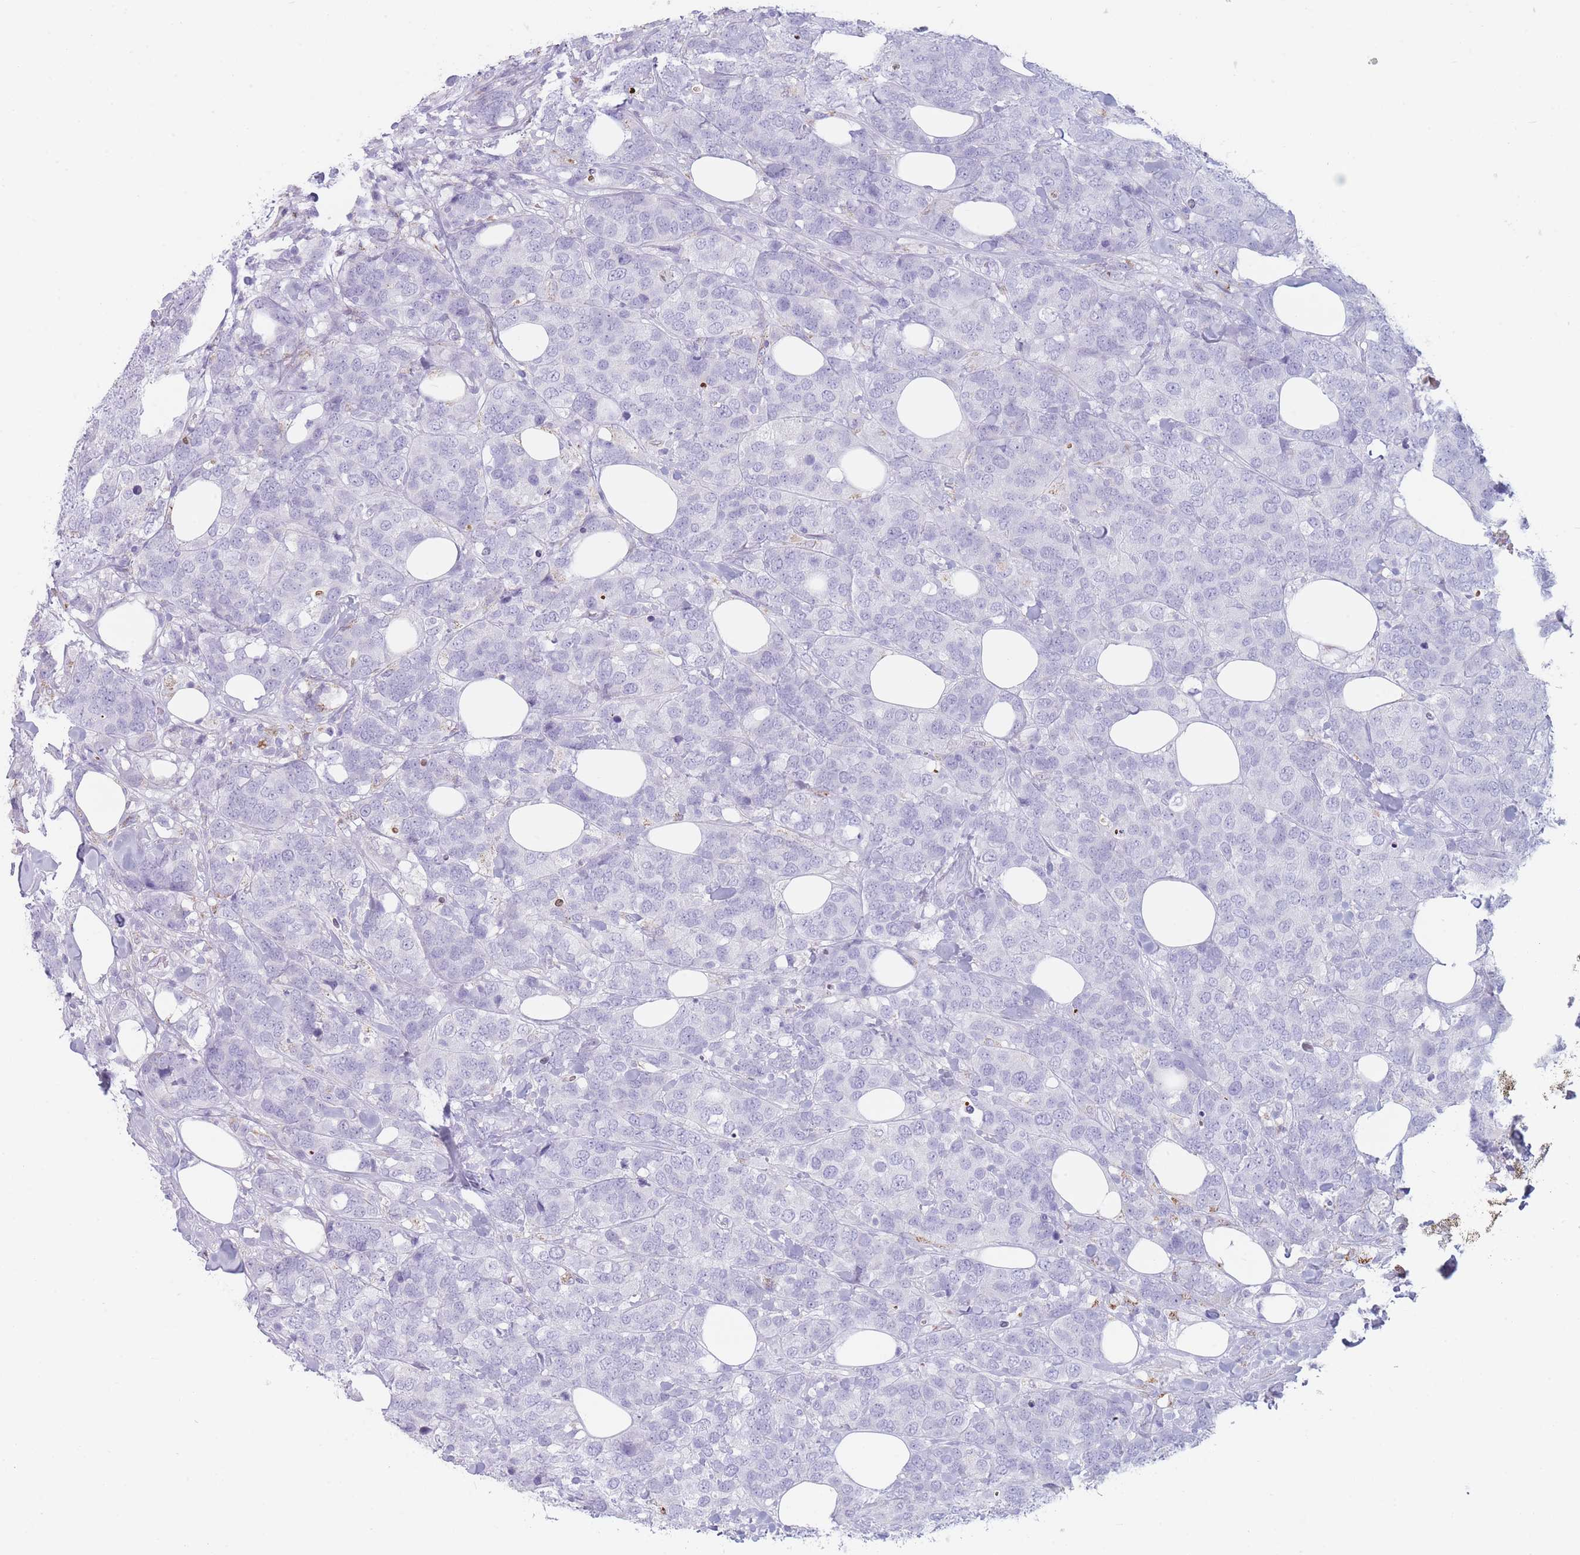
{"staining": {"intensity": "negative", "quantity": "none", "location": "none"}, "tissue": "breast cancer", "cell_type": "Tumor cells", "image_type": "cancer", "snomed": [{"axis": "morphology", "description": "Lobular carcinoma"}, {"axis": "topography", "description": "Breast"}], "caption": "IHC image of neoplastic tissue: human breast lobular carcinoma stained with DAB exhibits no significant protein positivity in tumor cells. The staining was performed using DAB (3,3'-diaminobenzidine) to visualize the protein expression in brown, while the nuclei were stained in blue with hematoxylin (Magnification: 20x).", "gene": "GPR12", "patient": {"sex": "female", "age": 59}}